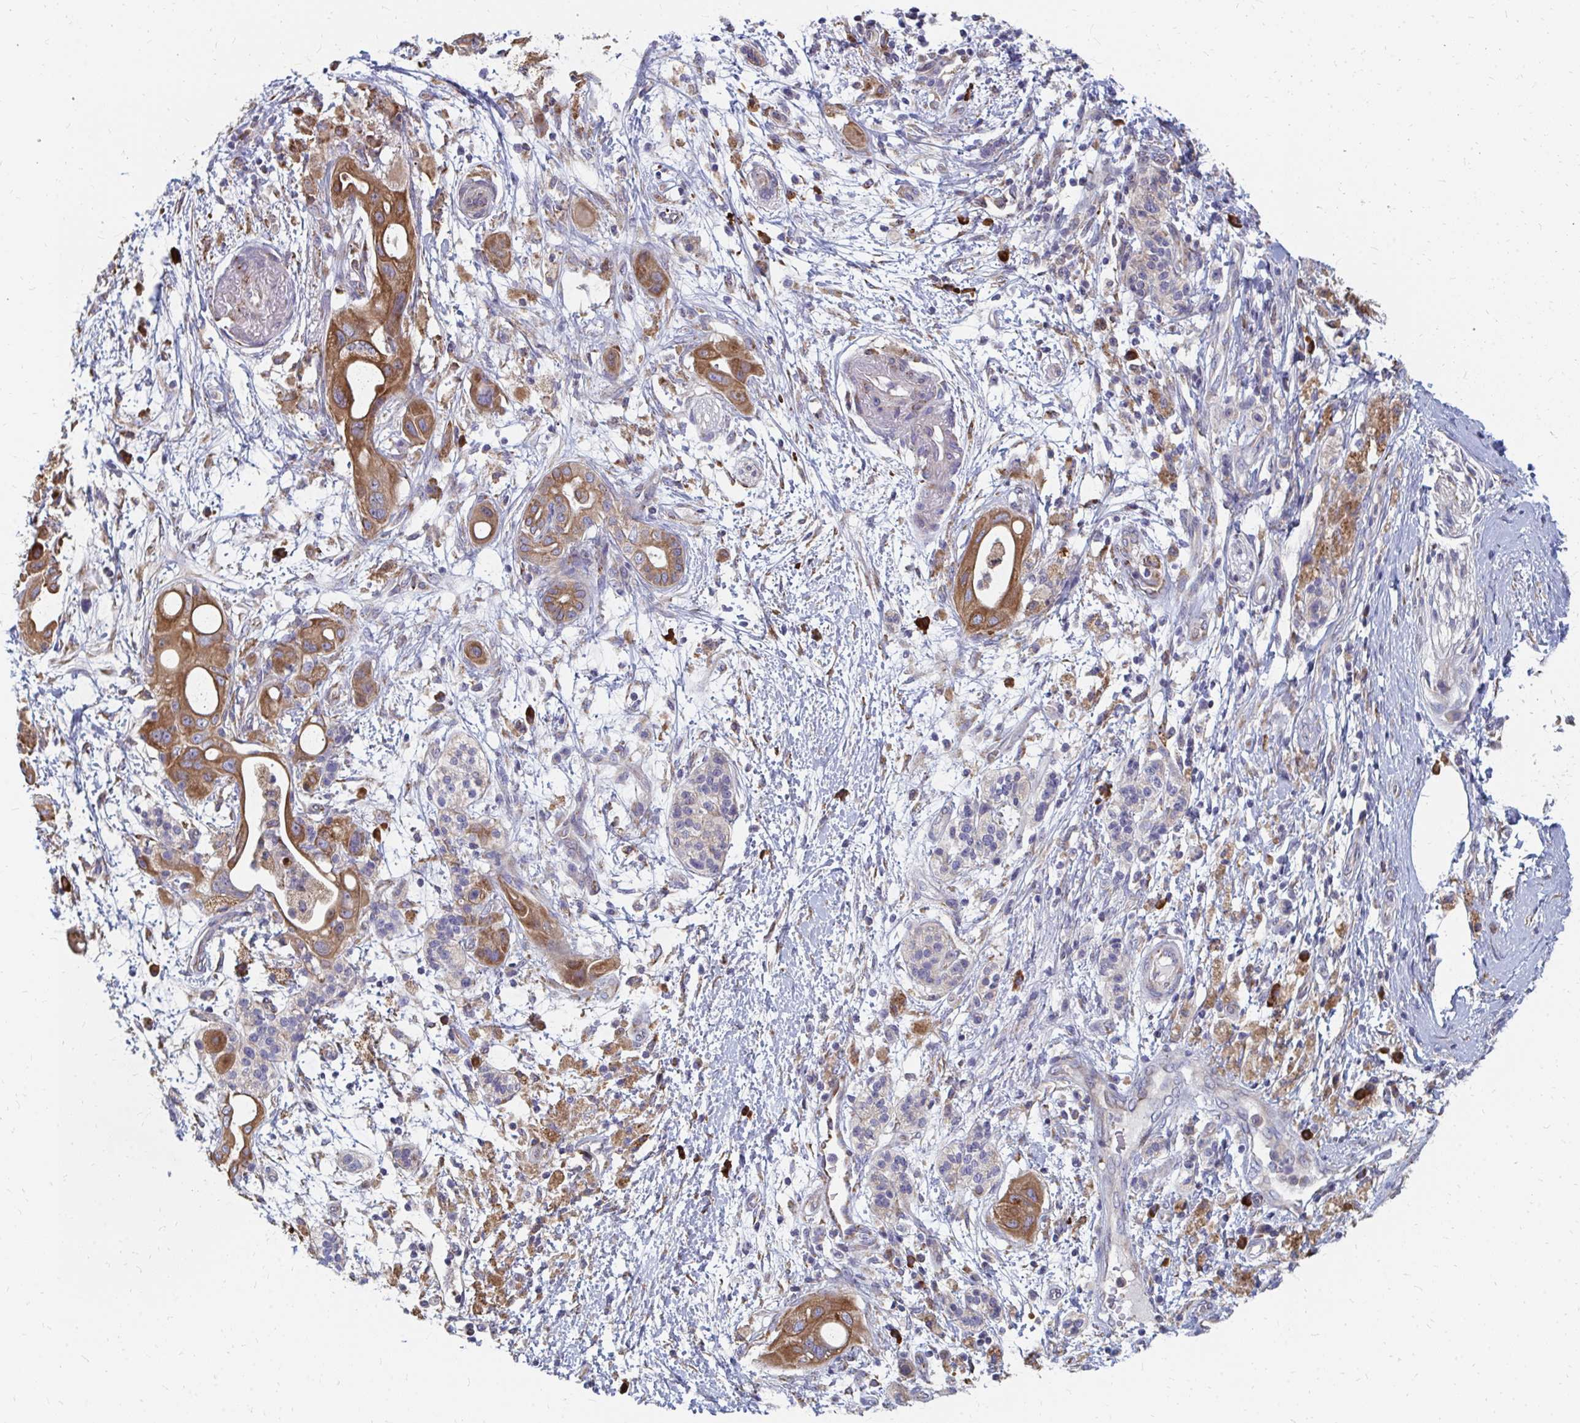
{"staining": {"intensity": "moderate", "quantity": ">75%", "location": "cytoplasmic/membranous"}, "tissue": "pancreatic cancer", "cell_type": "Tumor cells", "image_type": "cancer", "snomed": [{"axis": "morphology", "description": "Adenocarcinoma, NOS"}, {"axis": "topography", "description": "Pancreas"}], "caption": "IHC micrograph of neoplastic tissue: pancreatic cancer stained using immunohistochemistry (IHC) reveals medium levels of moderate protein expression localized specifically in the cytoplasmic/membranous of tumor cells, appearing as a cytoplasmic/membranous brown color.", "gene": "PPP1R13L", "patient": {"sex": "male", "age": 68}}